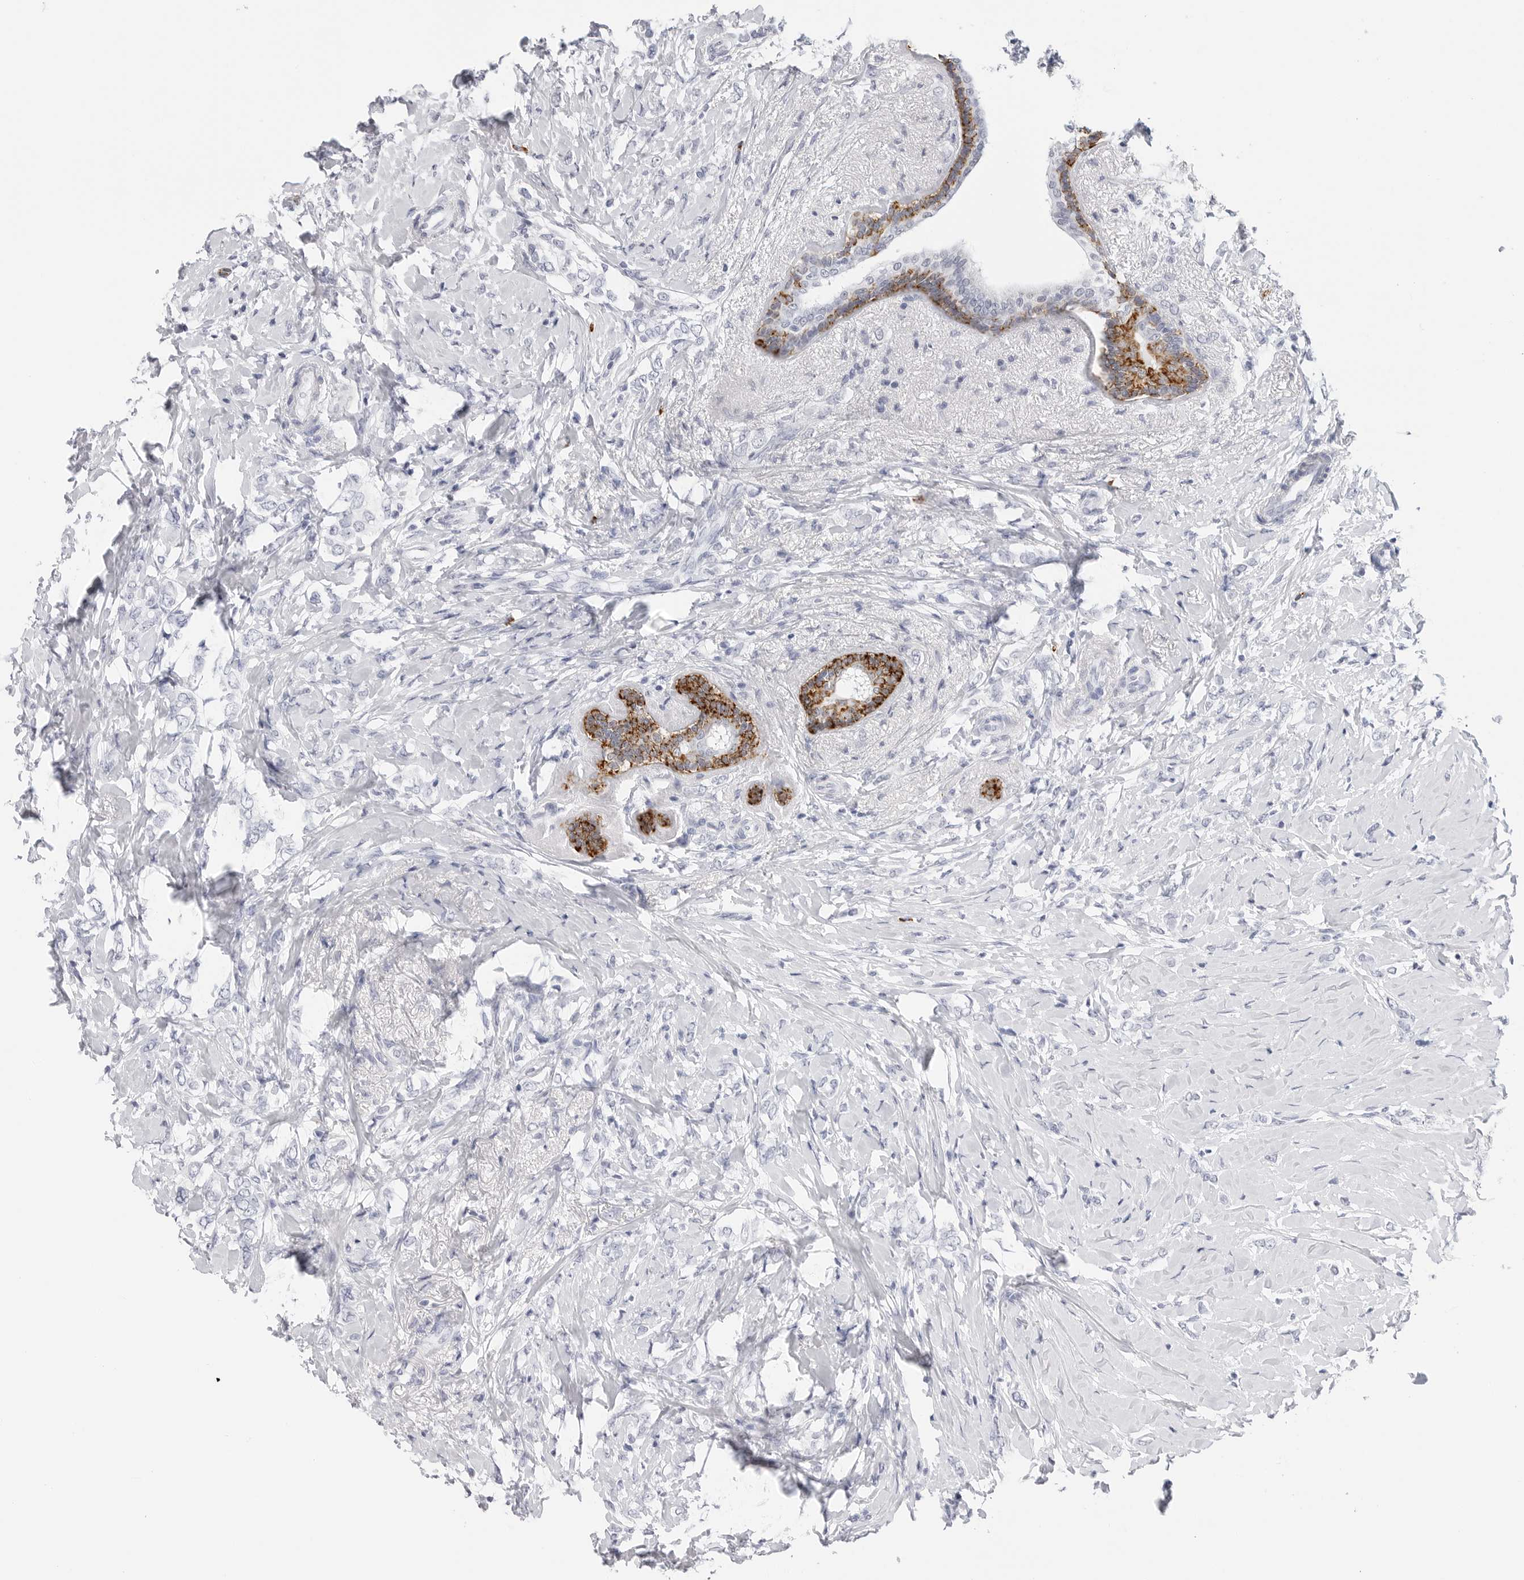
{"staining": {"intensity": "negative", "quantity": "none", "location": "none"}, "tissue": "breast cancer", "cell_type": "Tumor cells", "image_type": "cancer", "snomed": [{"axis": "morphology", "description": "Normal tissue, NOS"}, {"axis": "morphology", "description": "Lobular carcinoma"}, {"axis": "topography", "description": "Breast"}], "caption": "Immunohistochemistry (IHC) of breast cancer reveals no staining in tumor cells.", "gene": "HSPB7", "patient": {"sex": "female", "age": 47}}